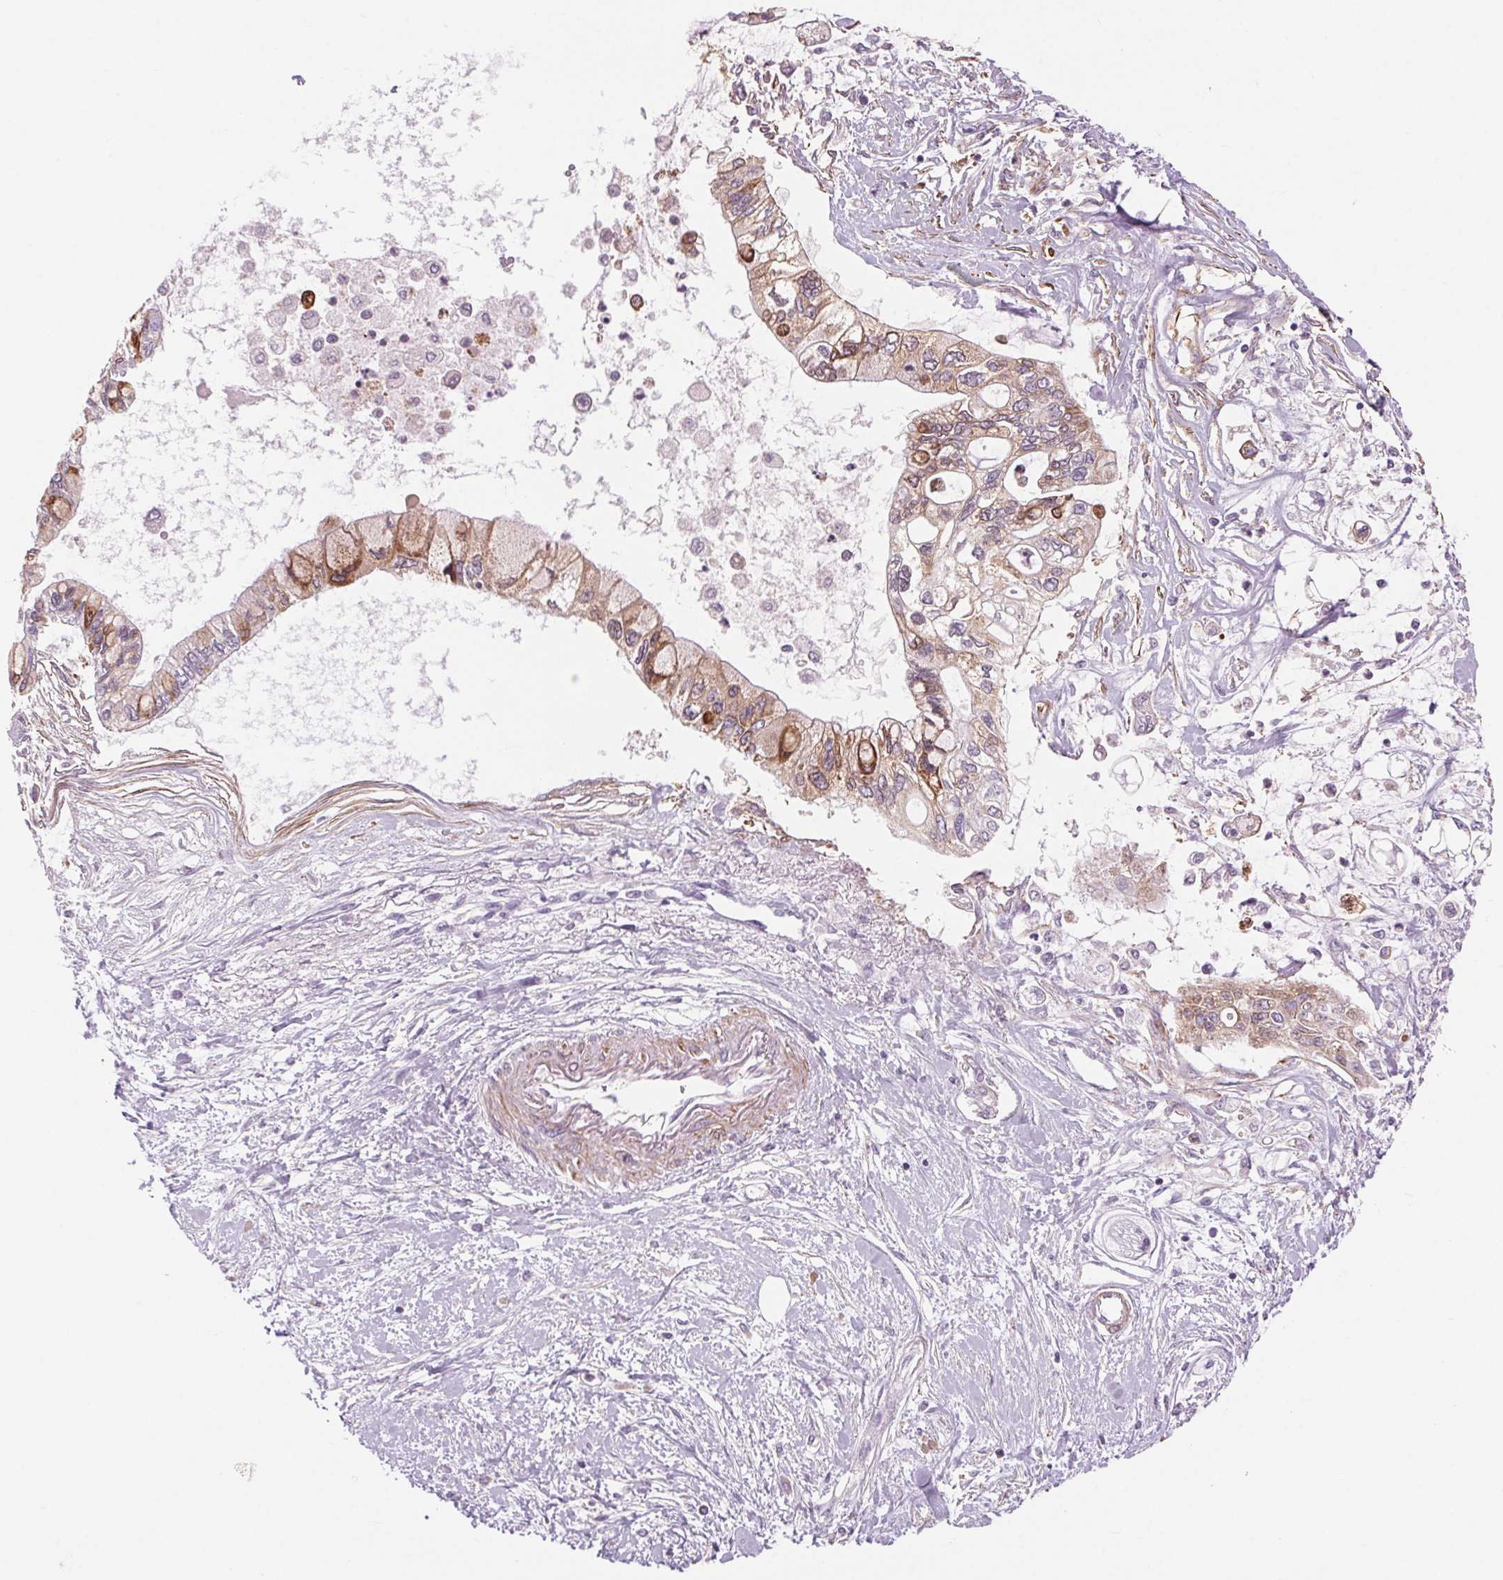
{"staining": {"intensity": "weak", "quantity": "25%-75%", "location": "cytoplasmic/membranous"}, "tissue": "pancreatic cancer", "cell_type": "Tumor cells", "image_type": "cancer", "snomed": [{"axis": "morphology", "description": "Adenocarcinoma, NOS"}, {"axis": "topography", "description": "Pancreas"}], "caption": "Immunohistochemical staining of pancreatic adenocarcinoma reveals weak cytoplasmic/membranous protein expression in about 25%-75% of tumor cells. (DAB (3,3'-diaminobenzidine) IHC with brightfield microscopy, high magnification).", "gene": "HHLA2", "patient": {"sex": "female", "age": 77}}